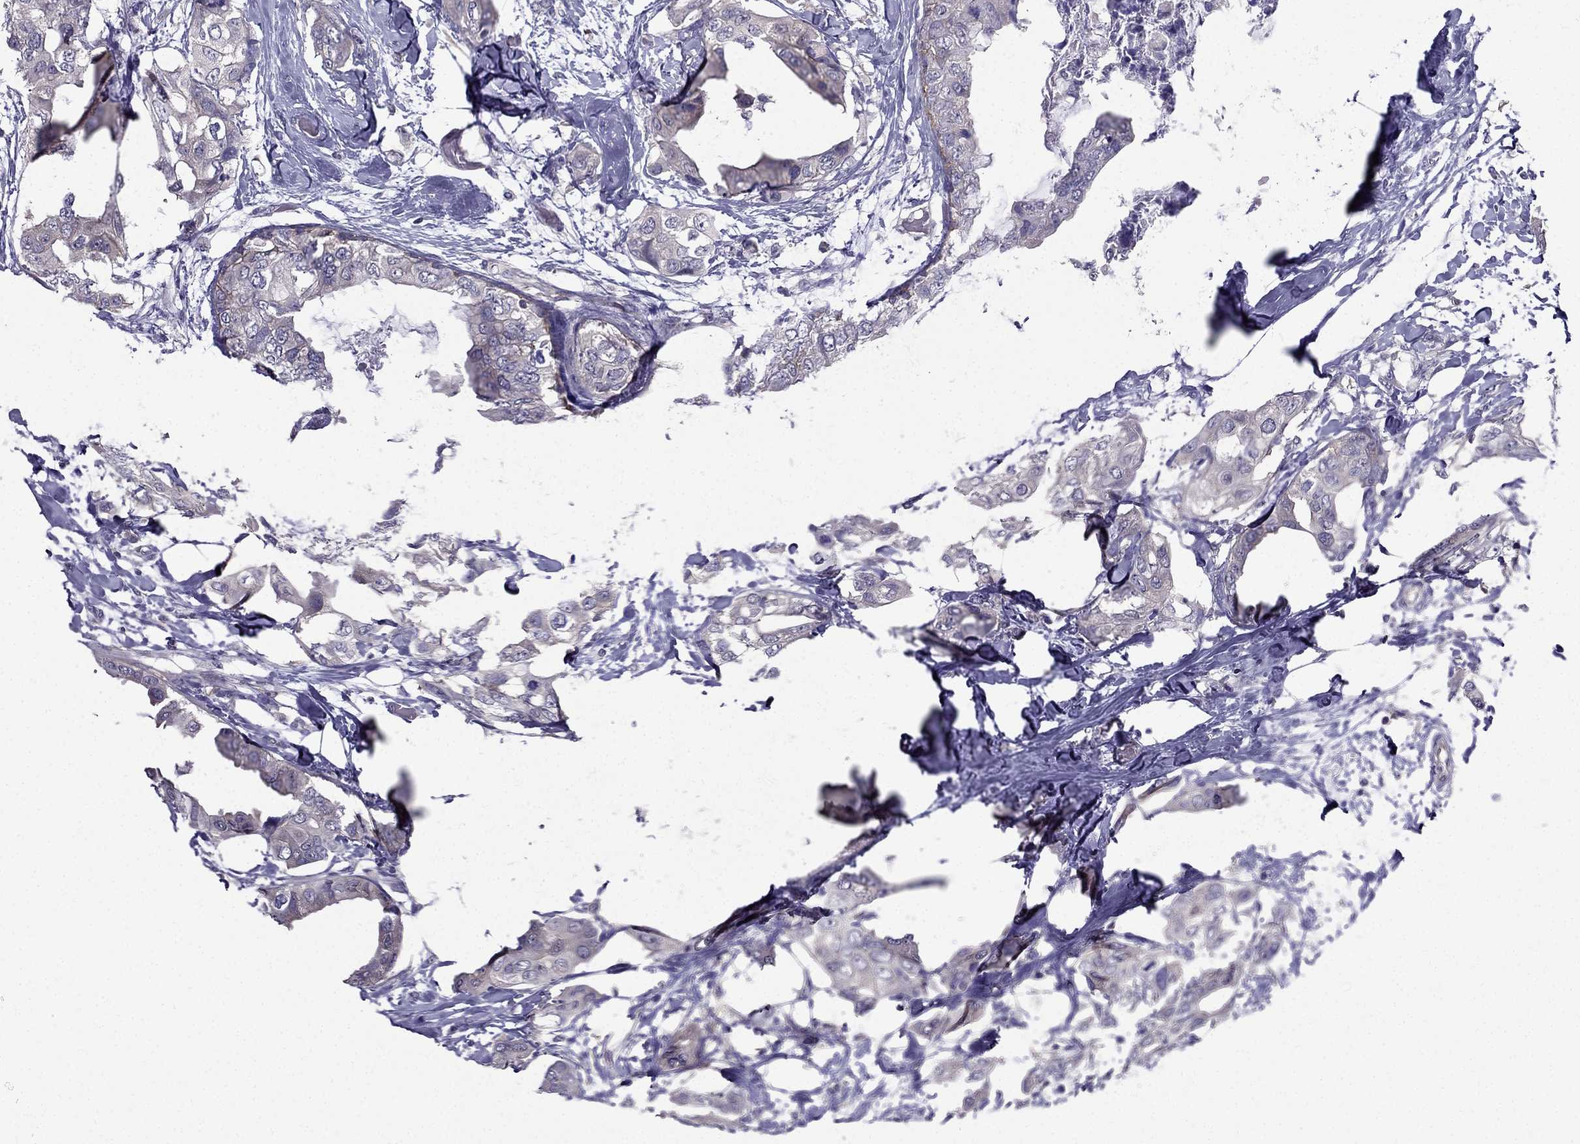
{"staining": {"intensity": "negative", "quantity": "none", "location": "none"}, "tissue": "breast cancer", "cell_type": "Tumor cells", "image_type": "cancer", "snomed": [{"axis": "morphology", "description": "Normal tissue, NOS"}, {"axis": "morphology", "description": "Duct carcinoma"}, {"axis": "topography", "description": "Breast"}], "caption": "Immunohistochemistry (IHC) image of neoplastic tissue: breast cancer stained with DAB (3,3'-diaminobenzidine) shows no significant protein staining in tumor cells.", "gene": "AAK1", "patient": {"sex": "female", "age": 40}}